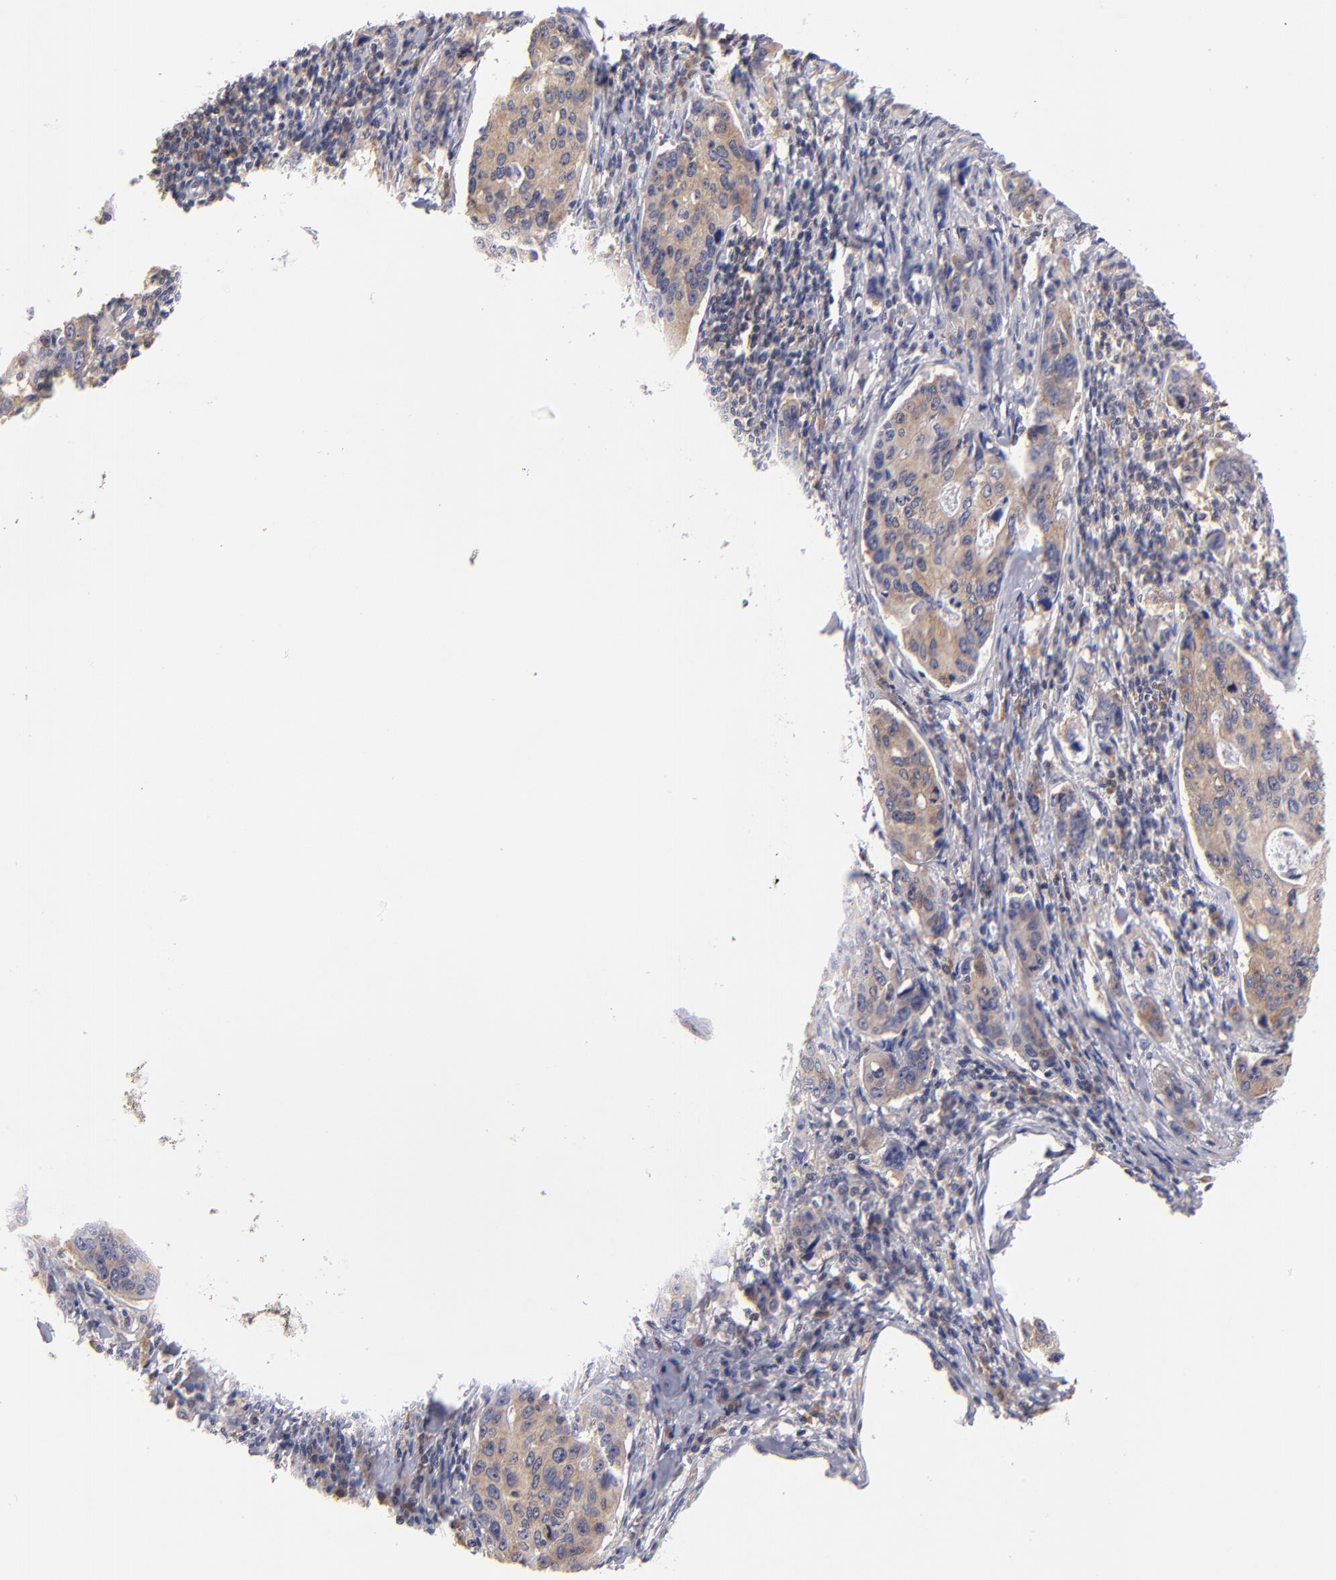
{"staining": {"intensity": "moderate", "quantity": ">75%", "location": "cytoplasmic/membranous"}, "tissue": "stomach cancer", "cell_type": "Tumor cells", "image_type": "cancer", "snomed": [{"axis": "morphology", "description": "Adenocarcinoma, NOS"}, {"axis": "topography", "description": "Esophagus"}, {"axis": "topography", "description": "Stomach"}], "caption": "High-magnification brightfield microscopy of stomach adenocarcinoma stained with DAB (brown) and counterstained with hematoxylin (blue). tumor cells exhibit moderate cytoplasmic/membranous staining is present in about>75% of cells.", "gene": "EIF3L", "patient": {"sex": "male", "age": 74}}